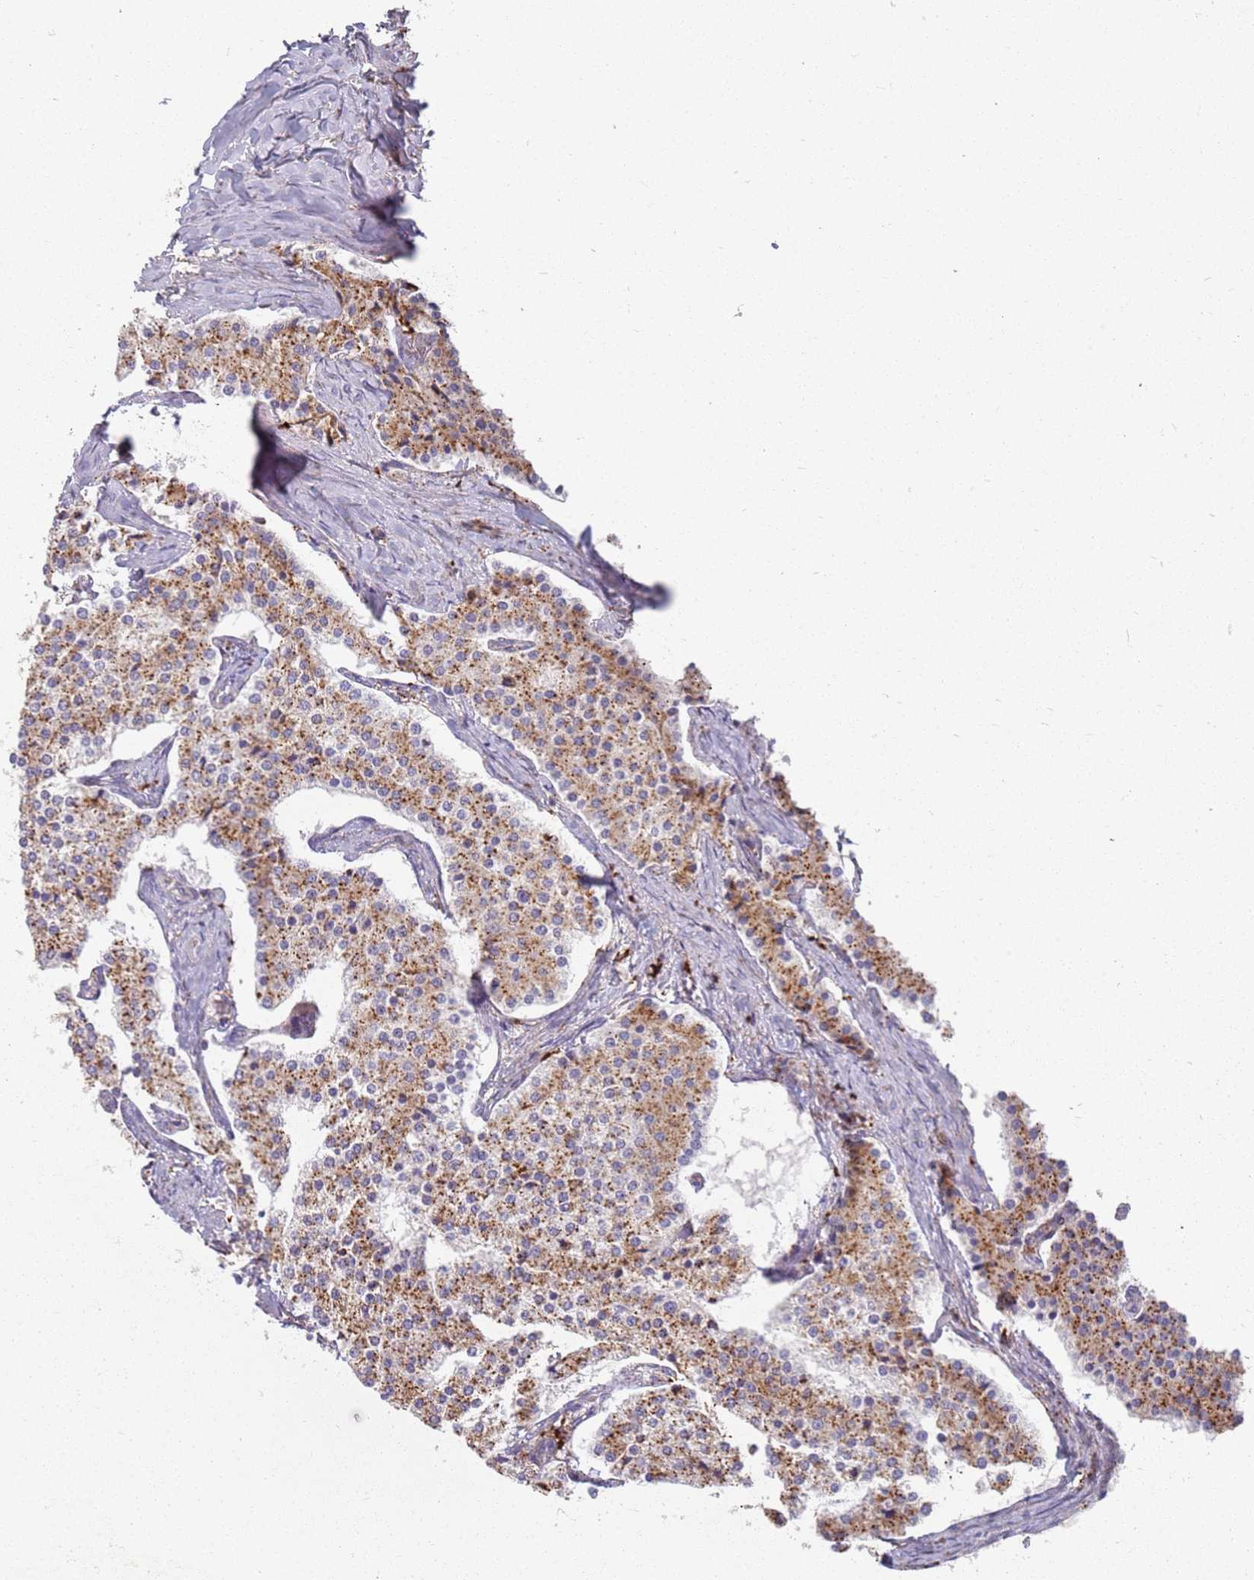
{"staining": {"intensity": "moderate", "quantity": ">75%", "location": "cytoplasmic/membranous"}, "tissue": "carcinoid", "cell_type": "Tumor cells", "image_type": "cancer", "snomed": [{"axis": "morphology", "description": "Carcinoid, malignant, NOS"}, {"axis": "topography", "description": "Colon"}], "caption": "Approximately >75% of tumor cells in human carcinoid demonstrate moderate cytoplasmic/membranous protein positivity as visualized by brown immunohistochemical staining.", "gene": "TMEM229B", "patient": {"sex": "female", "age": 52}}